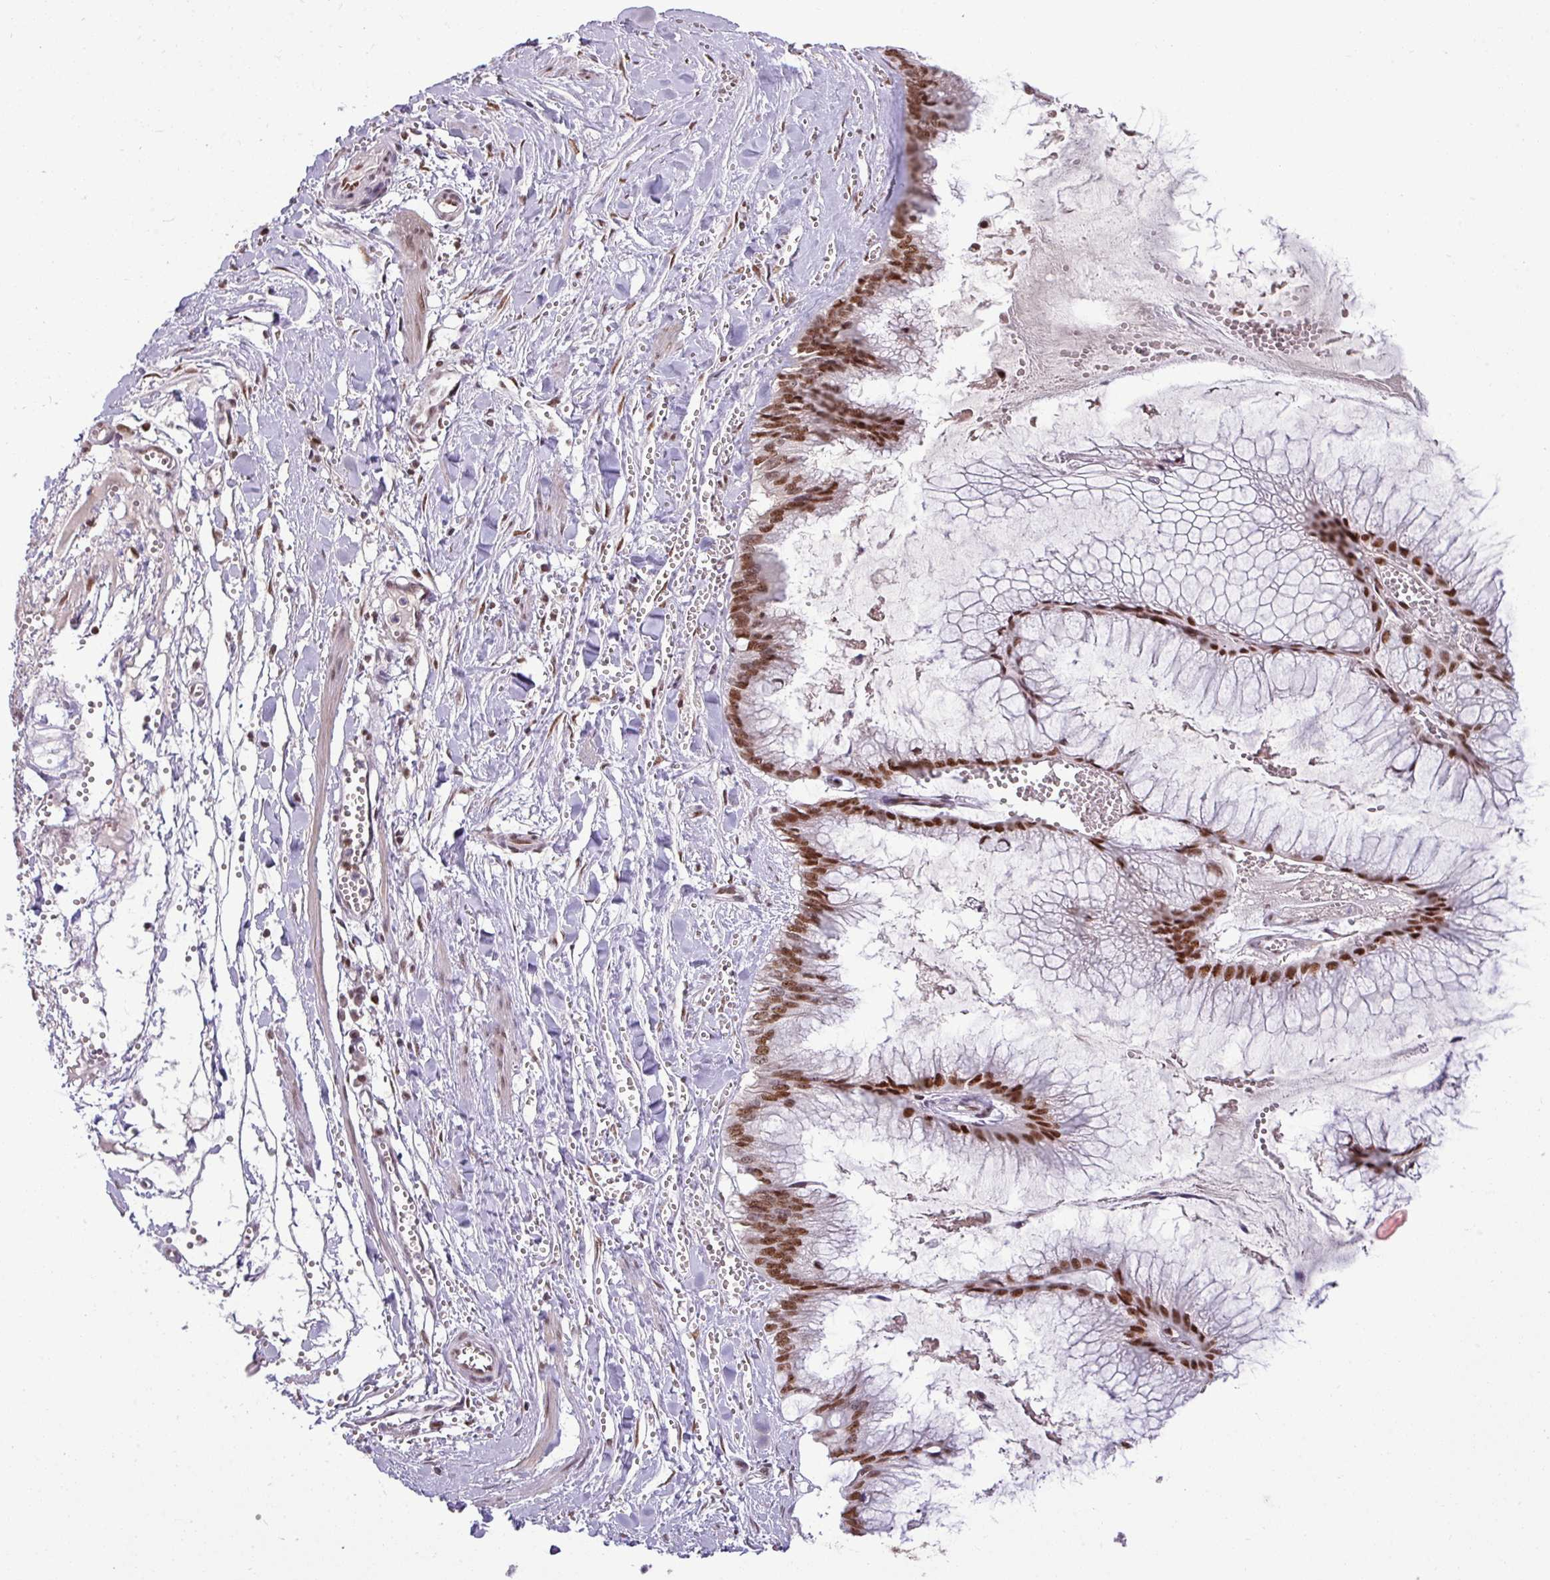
{"staining": {"intensity": "strong", "quantity": ">75%", "location": "nuclear"}, "tissue": "ovarian cancer", "cell_type": "Tumor cells", "image_type": "cancer", "snomed": [{"axis": "morphology", "description": "Cystadenocarcinoma, mucinous, NOS"}, {"axis": "topography", "description": "Ovary"}], "caption": "Protein staining shows strong nuclear positivity in approximately >75% of tumor cells in ovarian mucinous cystadenocarcinoma.", "gene": "TDG", "patient": {"sex": "female", "age": 44}}